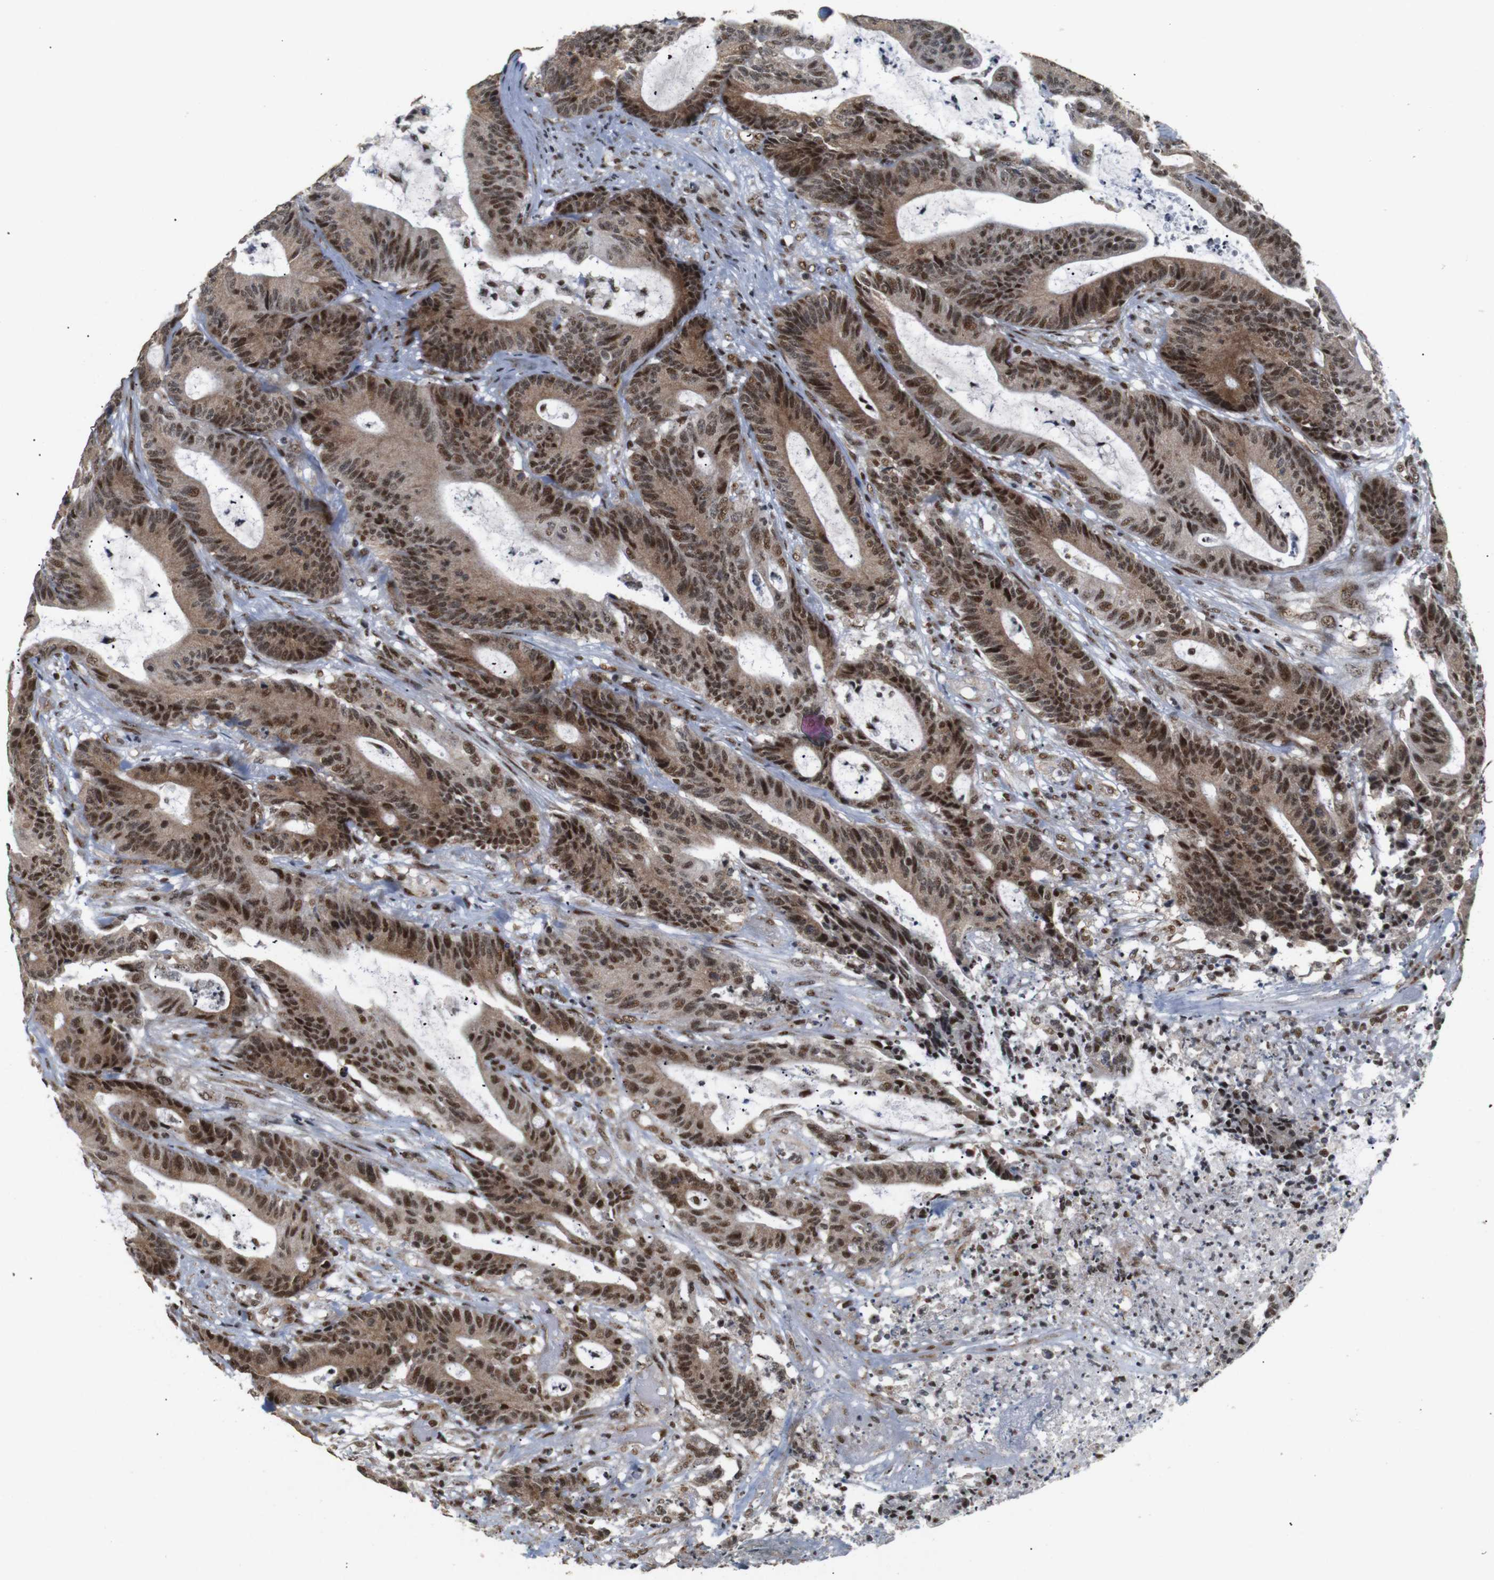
{"staining": {"intensity": "moderate", "quantity": ">75%", "location": "cytoplasmic/membranous,nuclear"}, "tissue": "colorectal cancer", "cell_type": "Tumor cells", "image_type": "cancer", "snomed": [{"axis": "morphology", "description": "Adenocarcinoma, NOS"}, {"axis": "topography", "description": "Colon"}], "caption": "Immunohistochemistry (IHC) of adenocarcinoma (colorectal) exhibits medium levels of moderate cytoplasmic/membranous and nuclear staining in about >75% of tumor cells.", "gene": "PYM1", "patient": {"sex": "female", "age": 84}}